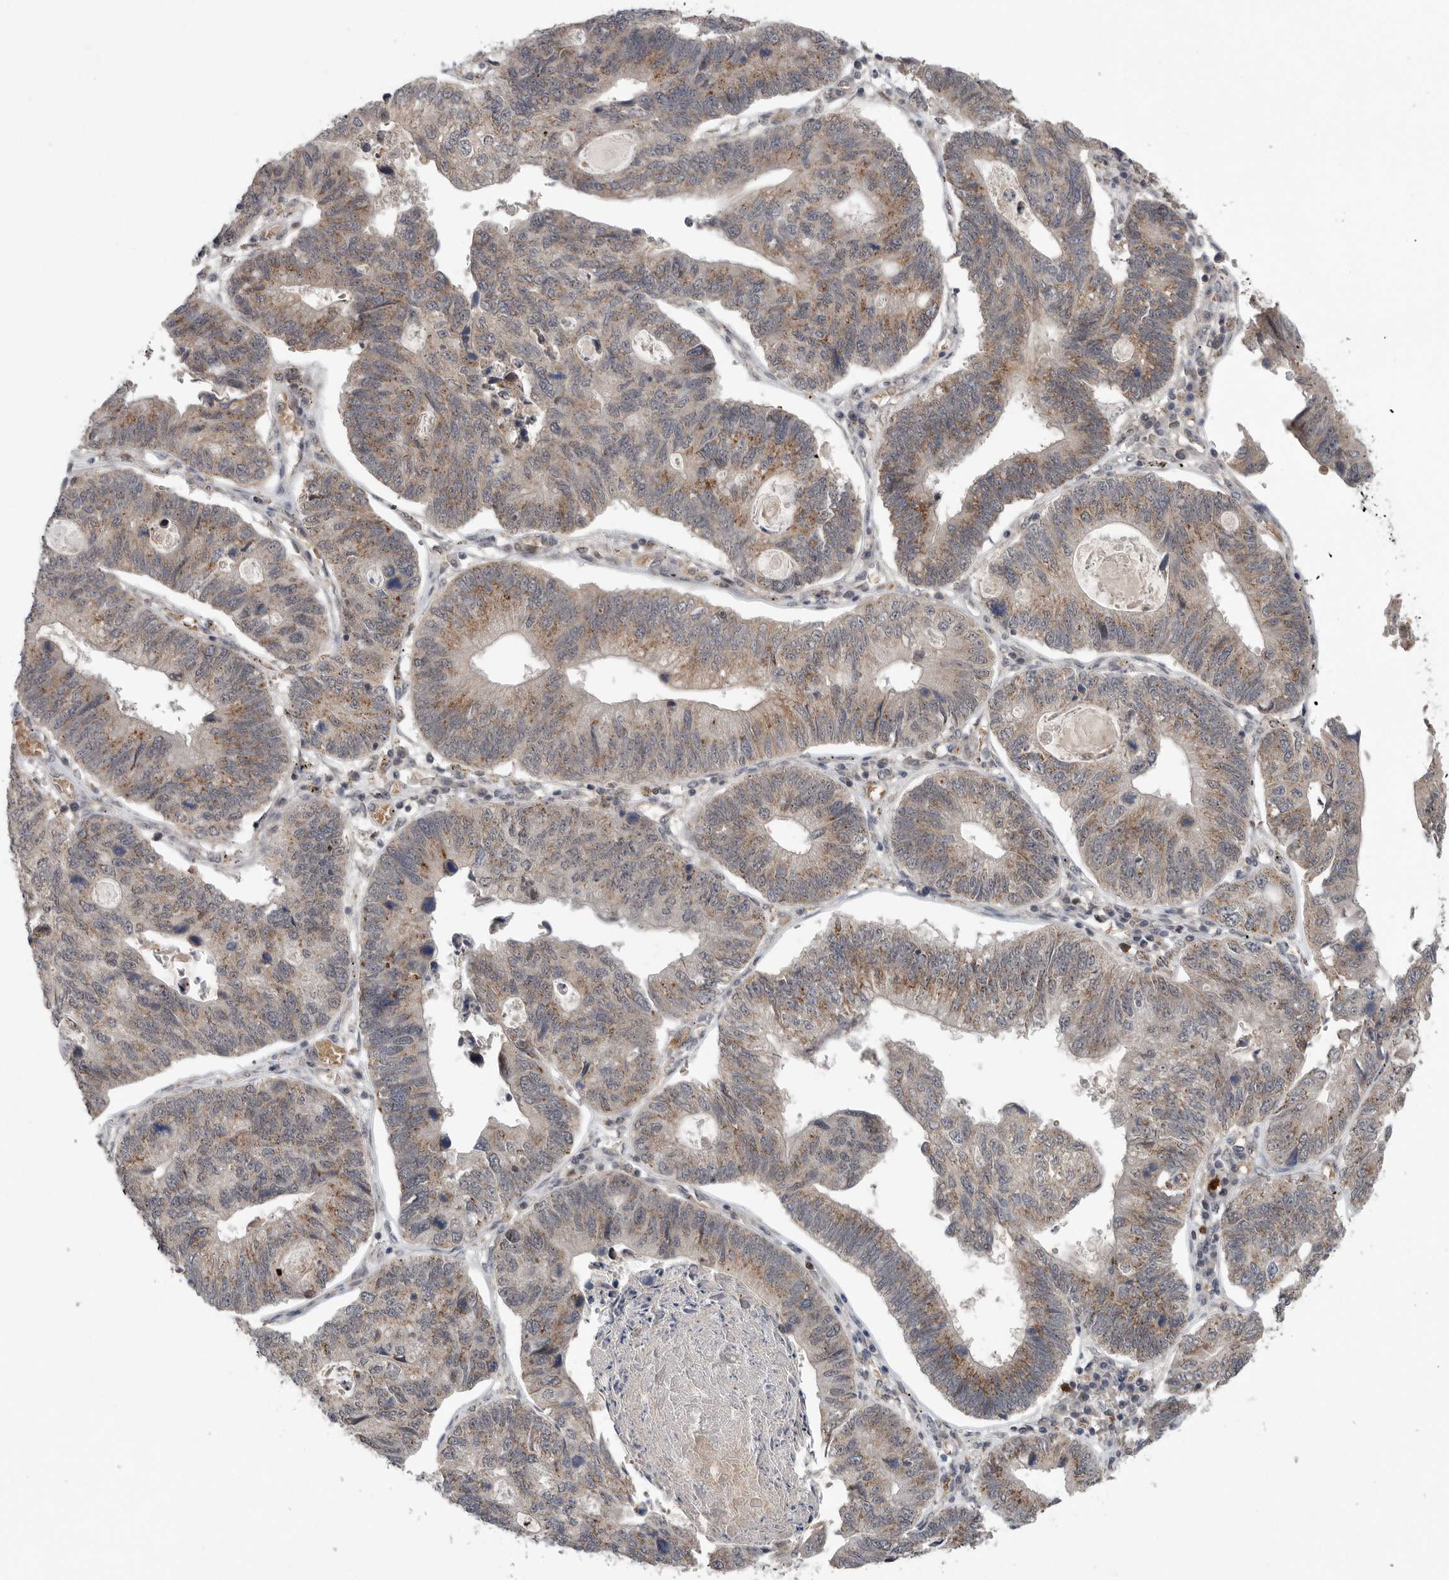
{"staining": {"intensity": "moderate", "quantity": "25%-75%", "location": "cytoplasmic/membranous"}, "tissue": "stomach cancer", "cell_type": "Tumor cells", "image_type": "cancer", "snomed": [{"axis": "morphology", "description": "Adenocarcinoma, NOS"}, {"axis": "topography", "description": "Stomach"}], "caption": "Immunohistochemistry staining of stomach cancer (adenocarcinoma), which demonstrates medium levels of moderate cytoplasmic/membranous staining in approximately 25%-75% of tumor cells indicating moderate cytoplasmic/membranous protein expression. The staining was performed using DAB (brown) for protein detection and nuclei were counterstained in hematoxylin (blue).", "gene": "SCP2", "patient": {"sex": "male", "age": 59}}